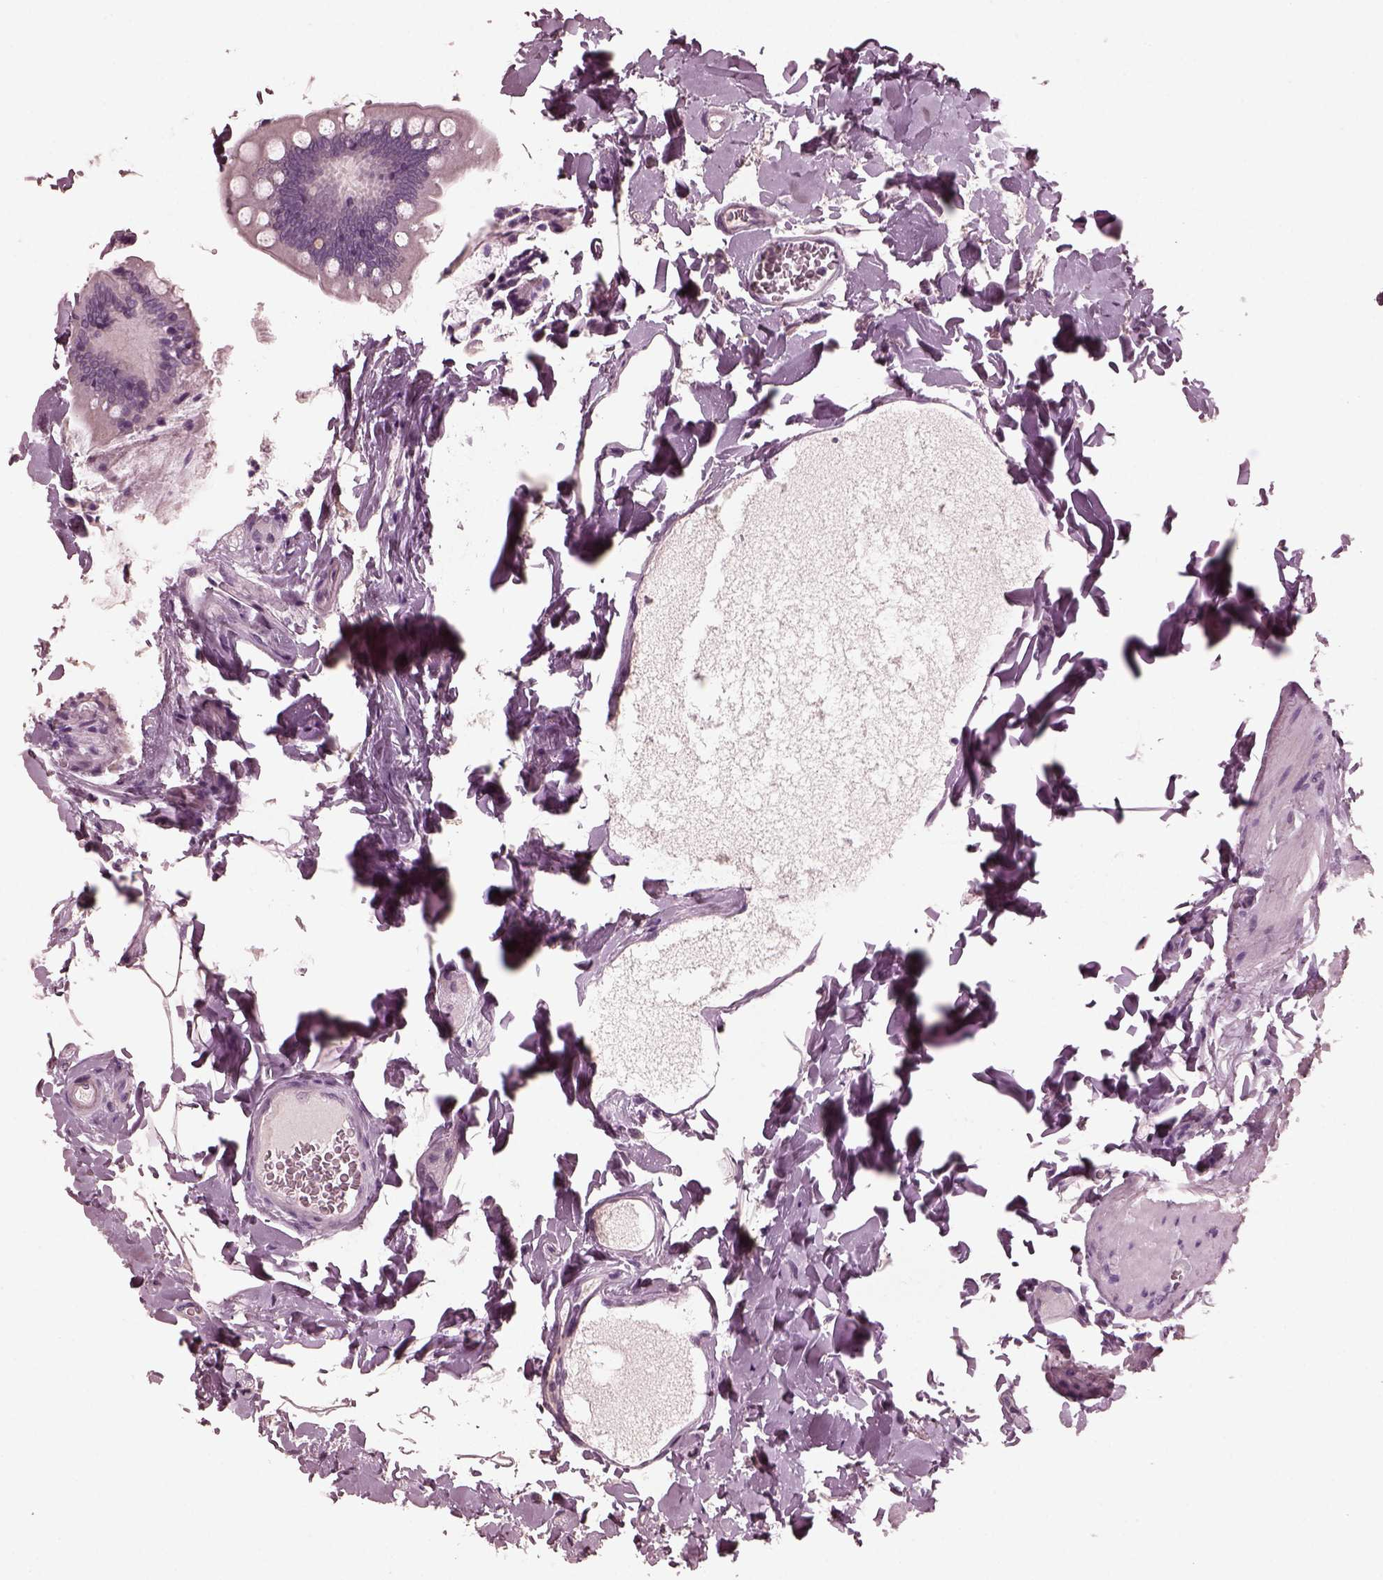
{"staining": {"intensity": "negative", "quantity": "none", "location": "none"}, "tissue": "small intestine", "cell_type": "Glandular cells", "image_type": "normal", "snomed": [{"axis": "morphology", "description": "Normal tissue, NOS"}, {"axis": "topography", "description": "Small intestine"}], "caption": "A high-resolution image shows immunohistochemistry staining of unremarkable small intestine, which exhibits no significant expression in glandular cells.", "gene": "CGA", "patient": {"sex": "female", "age": 56}}